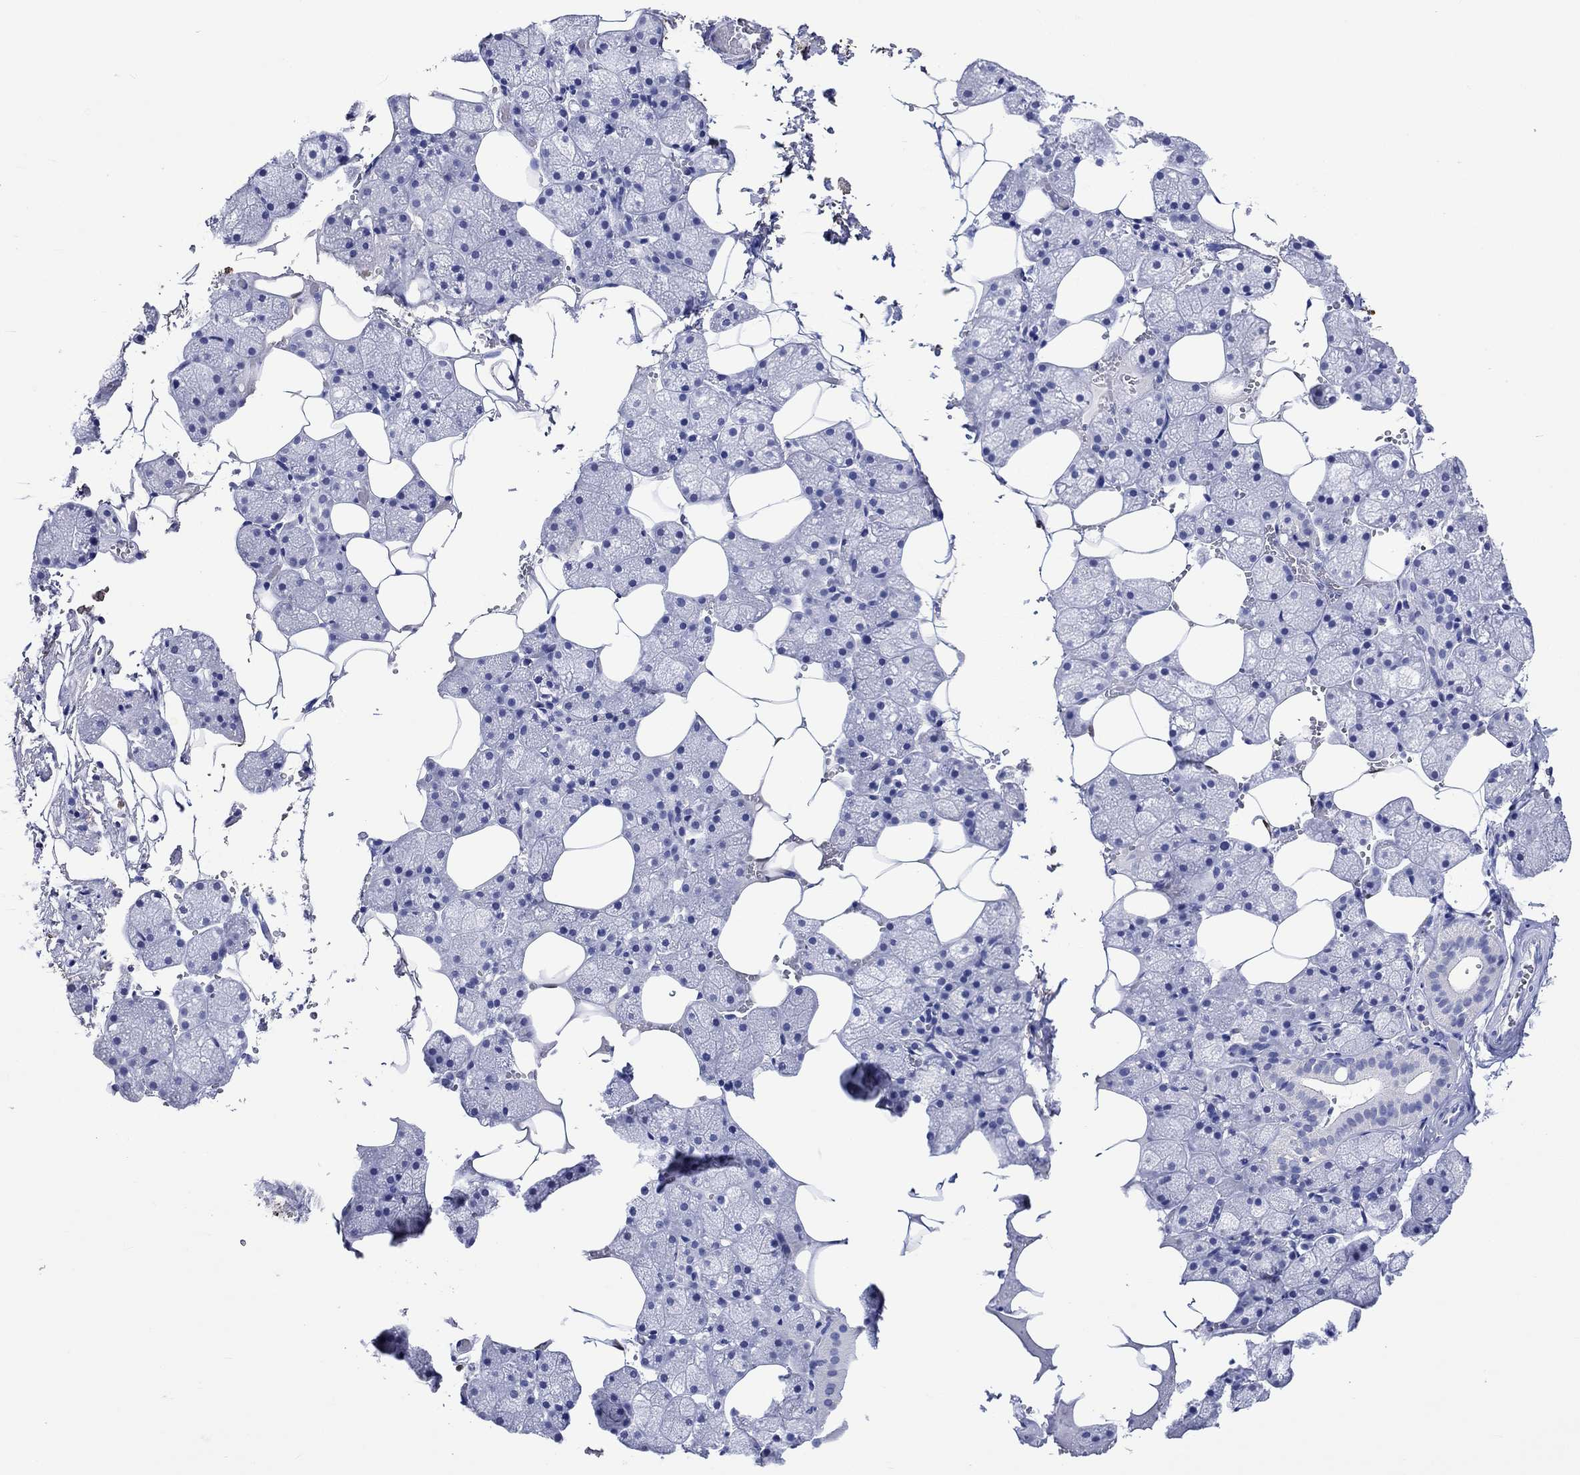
{"staining": {"intensity": "negative", "quantity": "none", "location": "none"}, "tissue": "salivary gland", "cell_type": "Glandular cells", "image_type": "normal", "snomed": [{"axis": "morphology", "description": "Normal tissue, NOS"}, {"axis": "topography", "description": "Salivary gland"}], "caption": "High power microscopy histopathology image of an IHC image of benign salivary gland, revealing no significant expression in glandular cells. The staining was performed using DAB (3,3'-diaminobenzidine) to visualize the protein expression in brown, while the nuclei were stained in blue with hematoxylin (Magnification: 20x).", "gene": "KLHL35", "patient": {"sex": "male", "age": 38}}